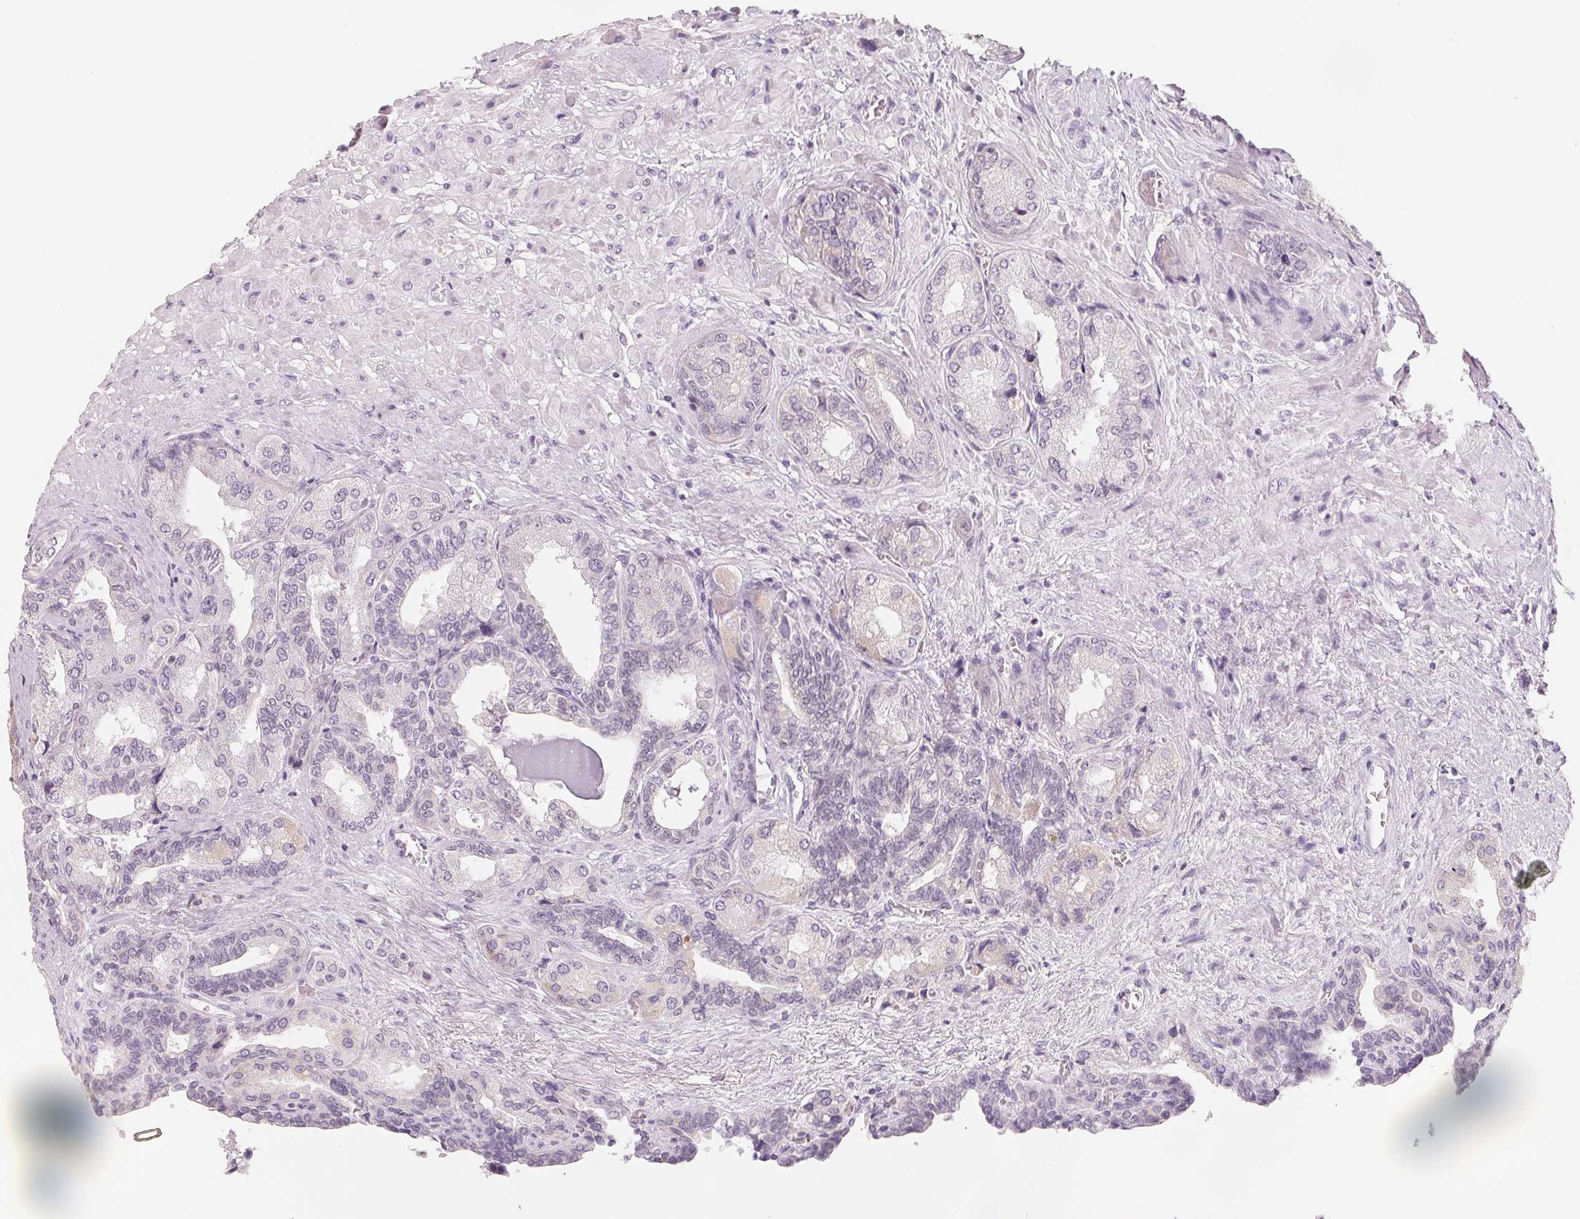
{"staining": {"intensity": "moderate", "quantity": "<25%", "location": "cytoplasmic/membranous"}, "tissue": "seminal vesicle", "cell_type": "Glandular cells", "image_type": "normal", "snomed": [{"axis": "morphology", "description": "Normal tissue, NOS"}, {"axis": "topography", "description": "Seminal veicle"}], "caption": "Immunohistochemistry (DAB (3,3'-diaminobenzidine)) staining of normal seminal vesicle reveals moderate cytoplasmic/membranous protein positivity in about <25% of glandular cells.", "gene": "CFAP276", "patient": {"sex": "male", "age": 68}}